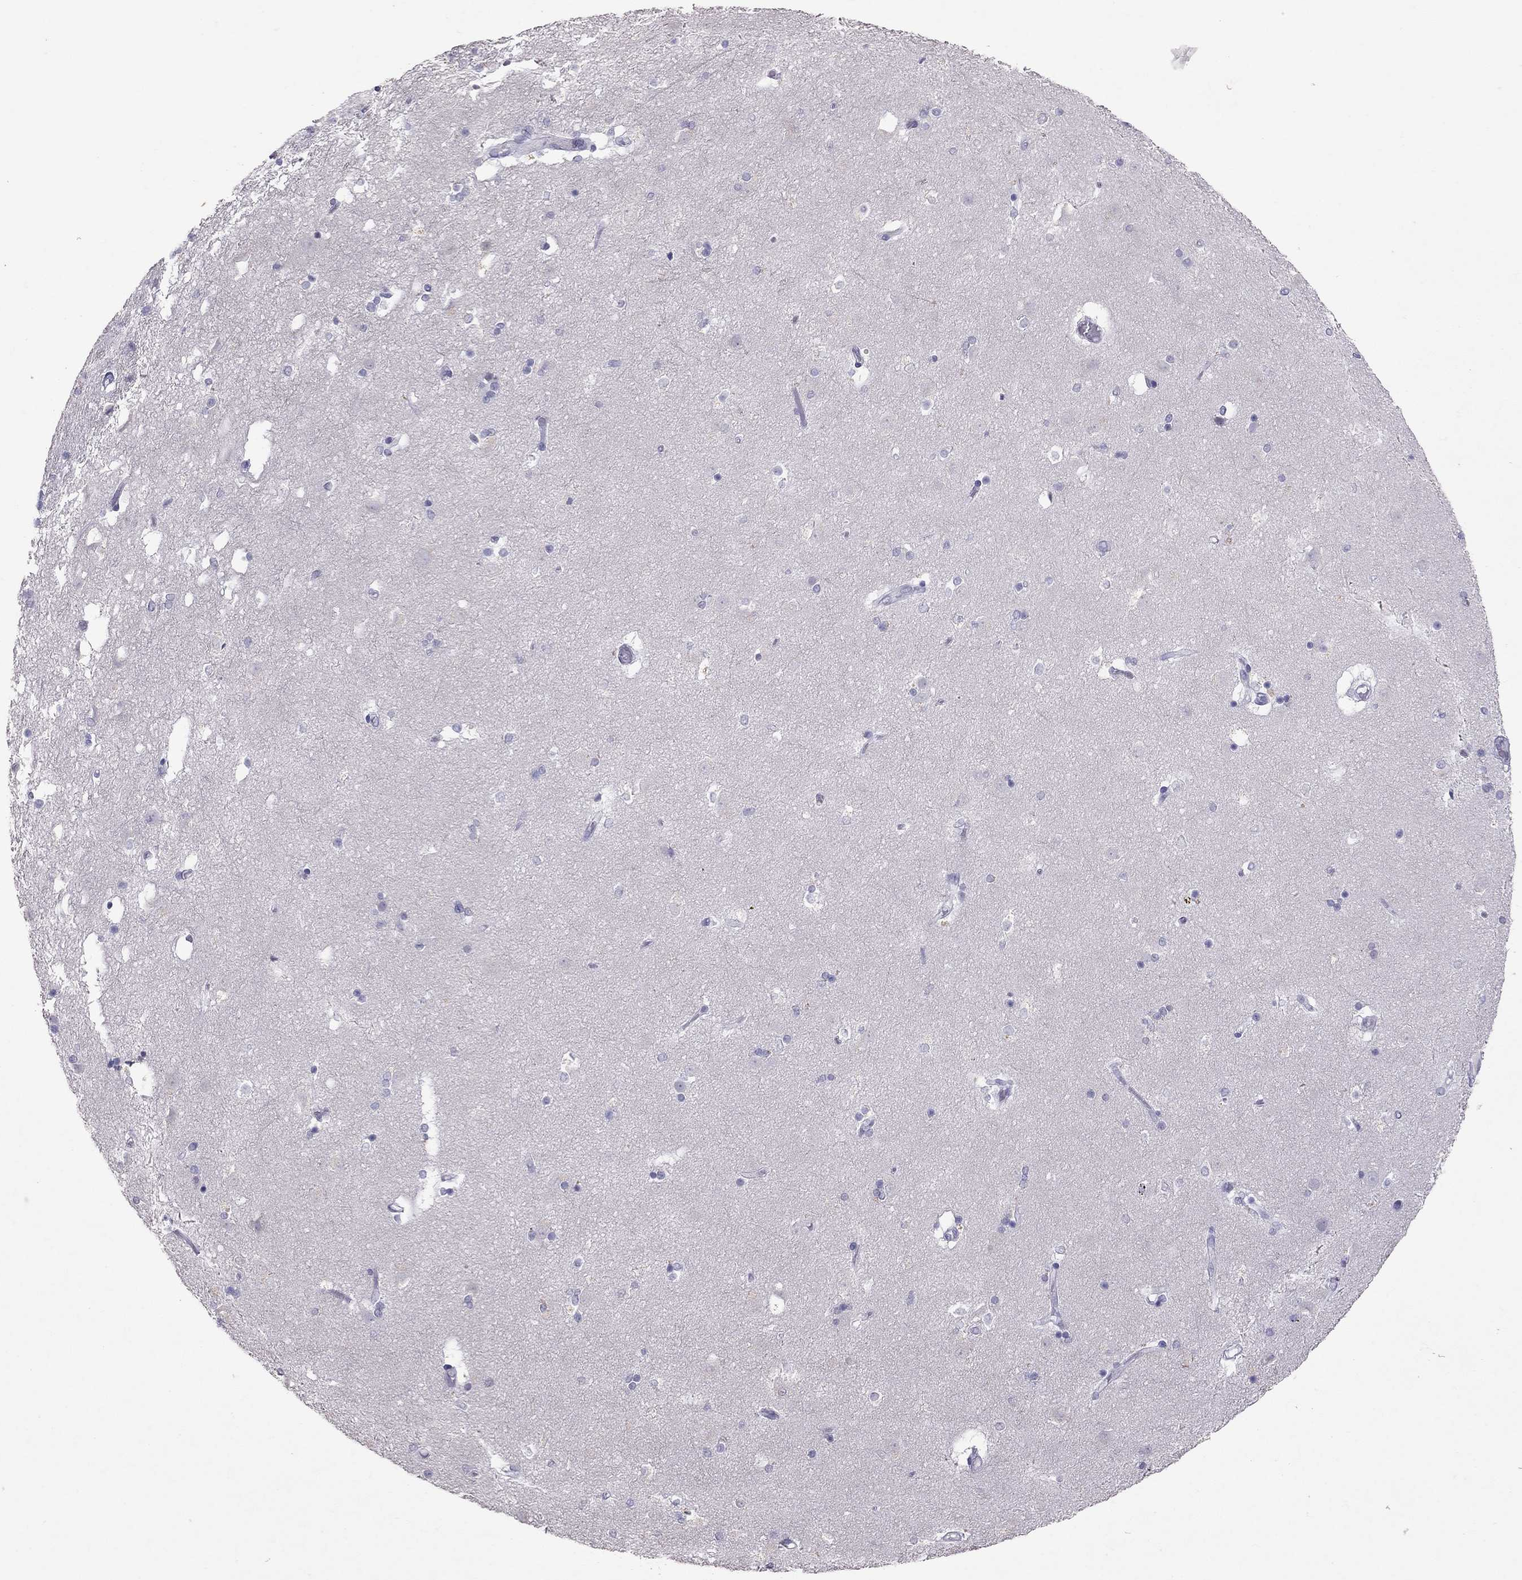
{"staining": {"intensity": "negative", "quantity": "none", "location": "none"}, "tissue": "caudate", "cell_type": "Glial cells", "image_type": "normal", "snomed": [{"axis": "morphology", "description": "Normal tissue, NOS"}, {"axis": "topography", "description": "Lateral ventricle wall"}], "caption": "The histopathology image exhibits no staining of glial cells in unremarkable caudate.", "gene": "PSMB11", "patient": {"sex": "male", "age": 51}}